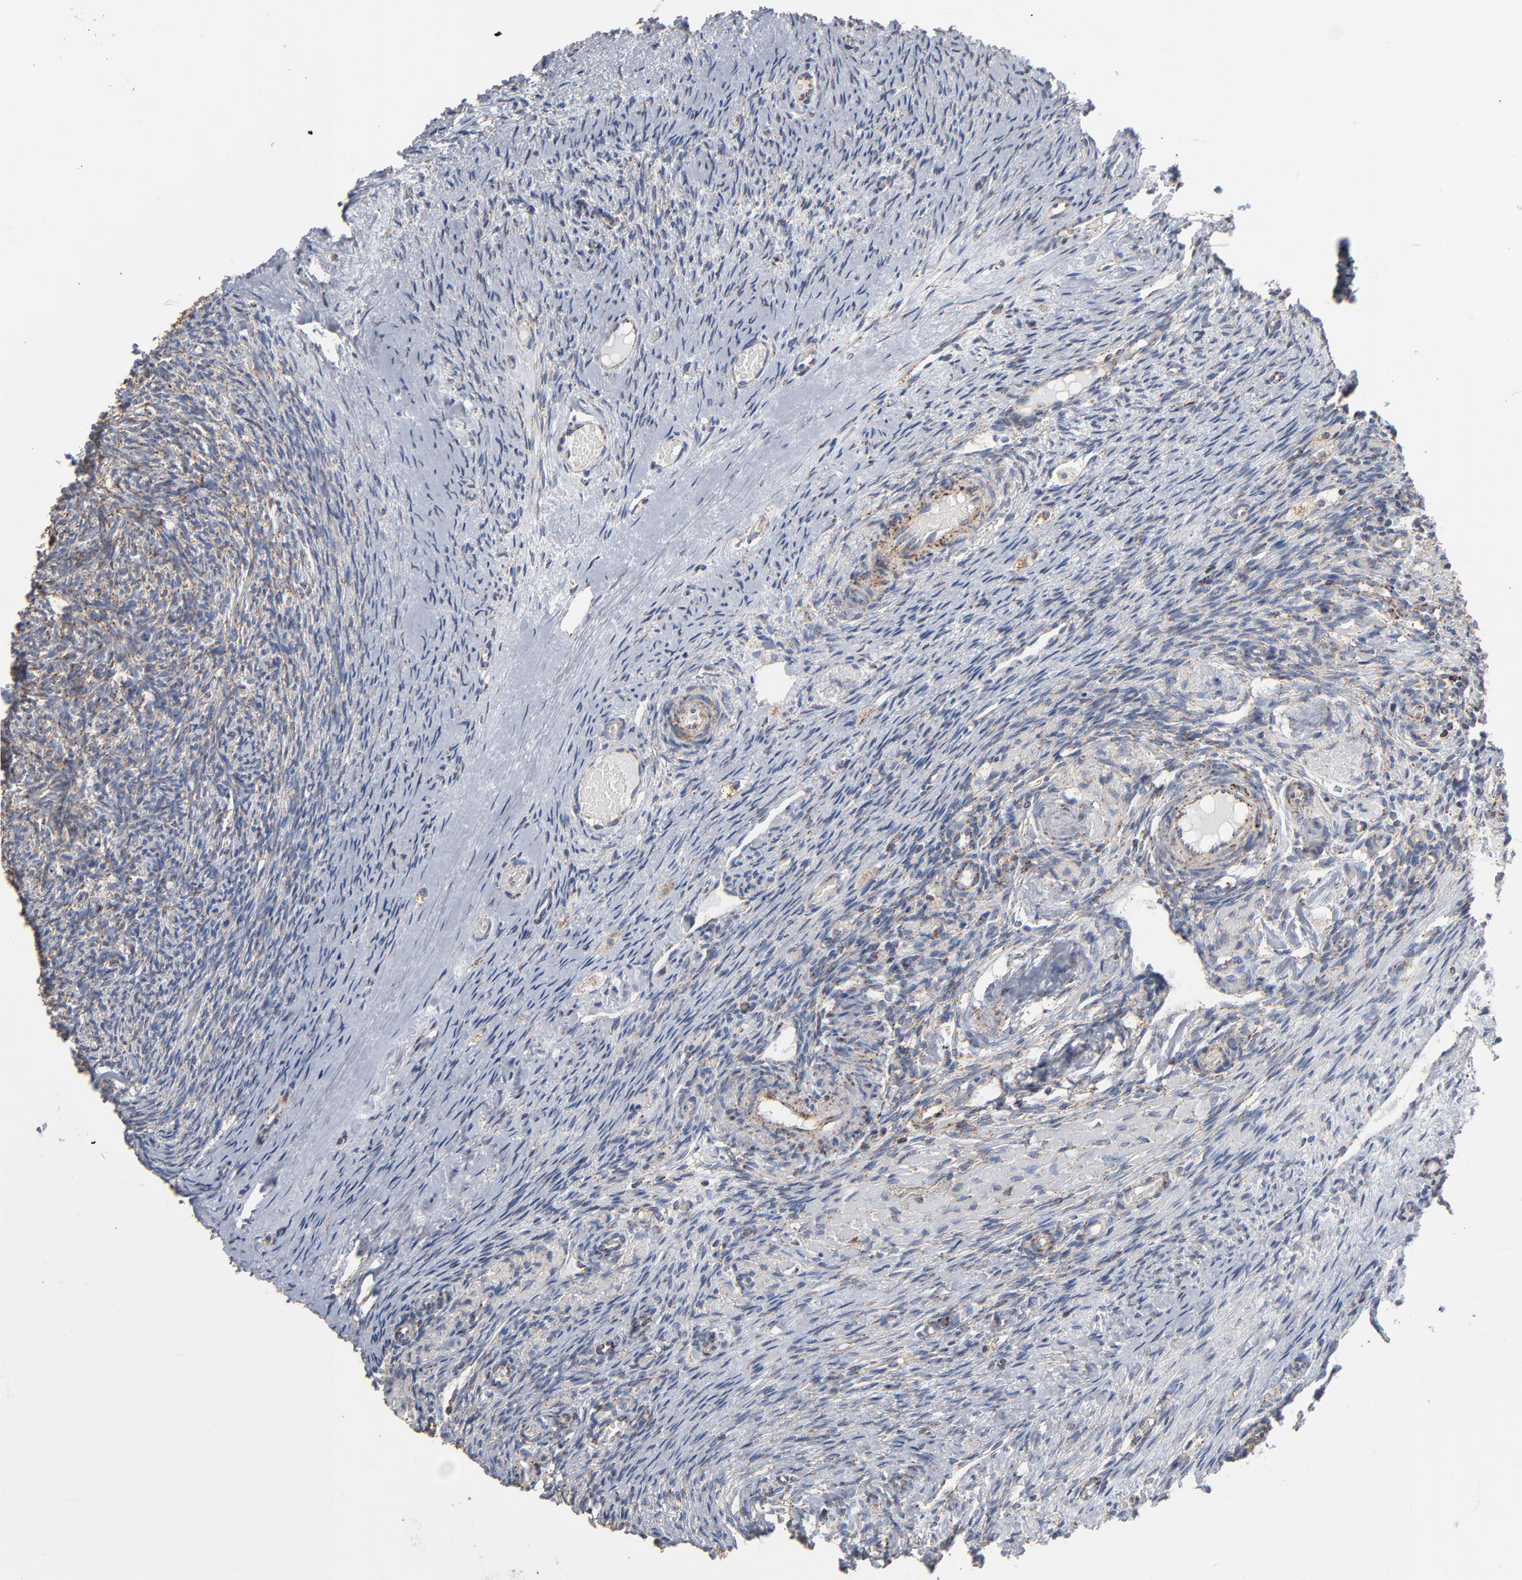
{"staining": {"intensity": "weak", "quantity": "25%-75%", "location": "cytoplasmic/membranous"}, "tissue": "ovary", "cell_type": "Ovarian stroma cells", "image_type": "normal", "snomed": [{"axis": "morphology", "description": "Normal tissue, NOS"}, {"axis": "topography", "description": "Ovary"}], "caption": "IHC image of benign ovary: ovary stained using immunohistochemistry (IHC) reveals low levels of weak protein expression localized specifically in the cytoplasmic/membranous of ovarian stroma cells, appearing as a cytoplasmic/membranous brown color.", "gene": "UQCRC1", "patient": {"sex": "female", "age": 60}}